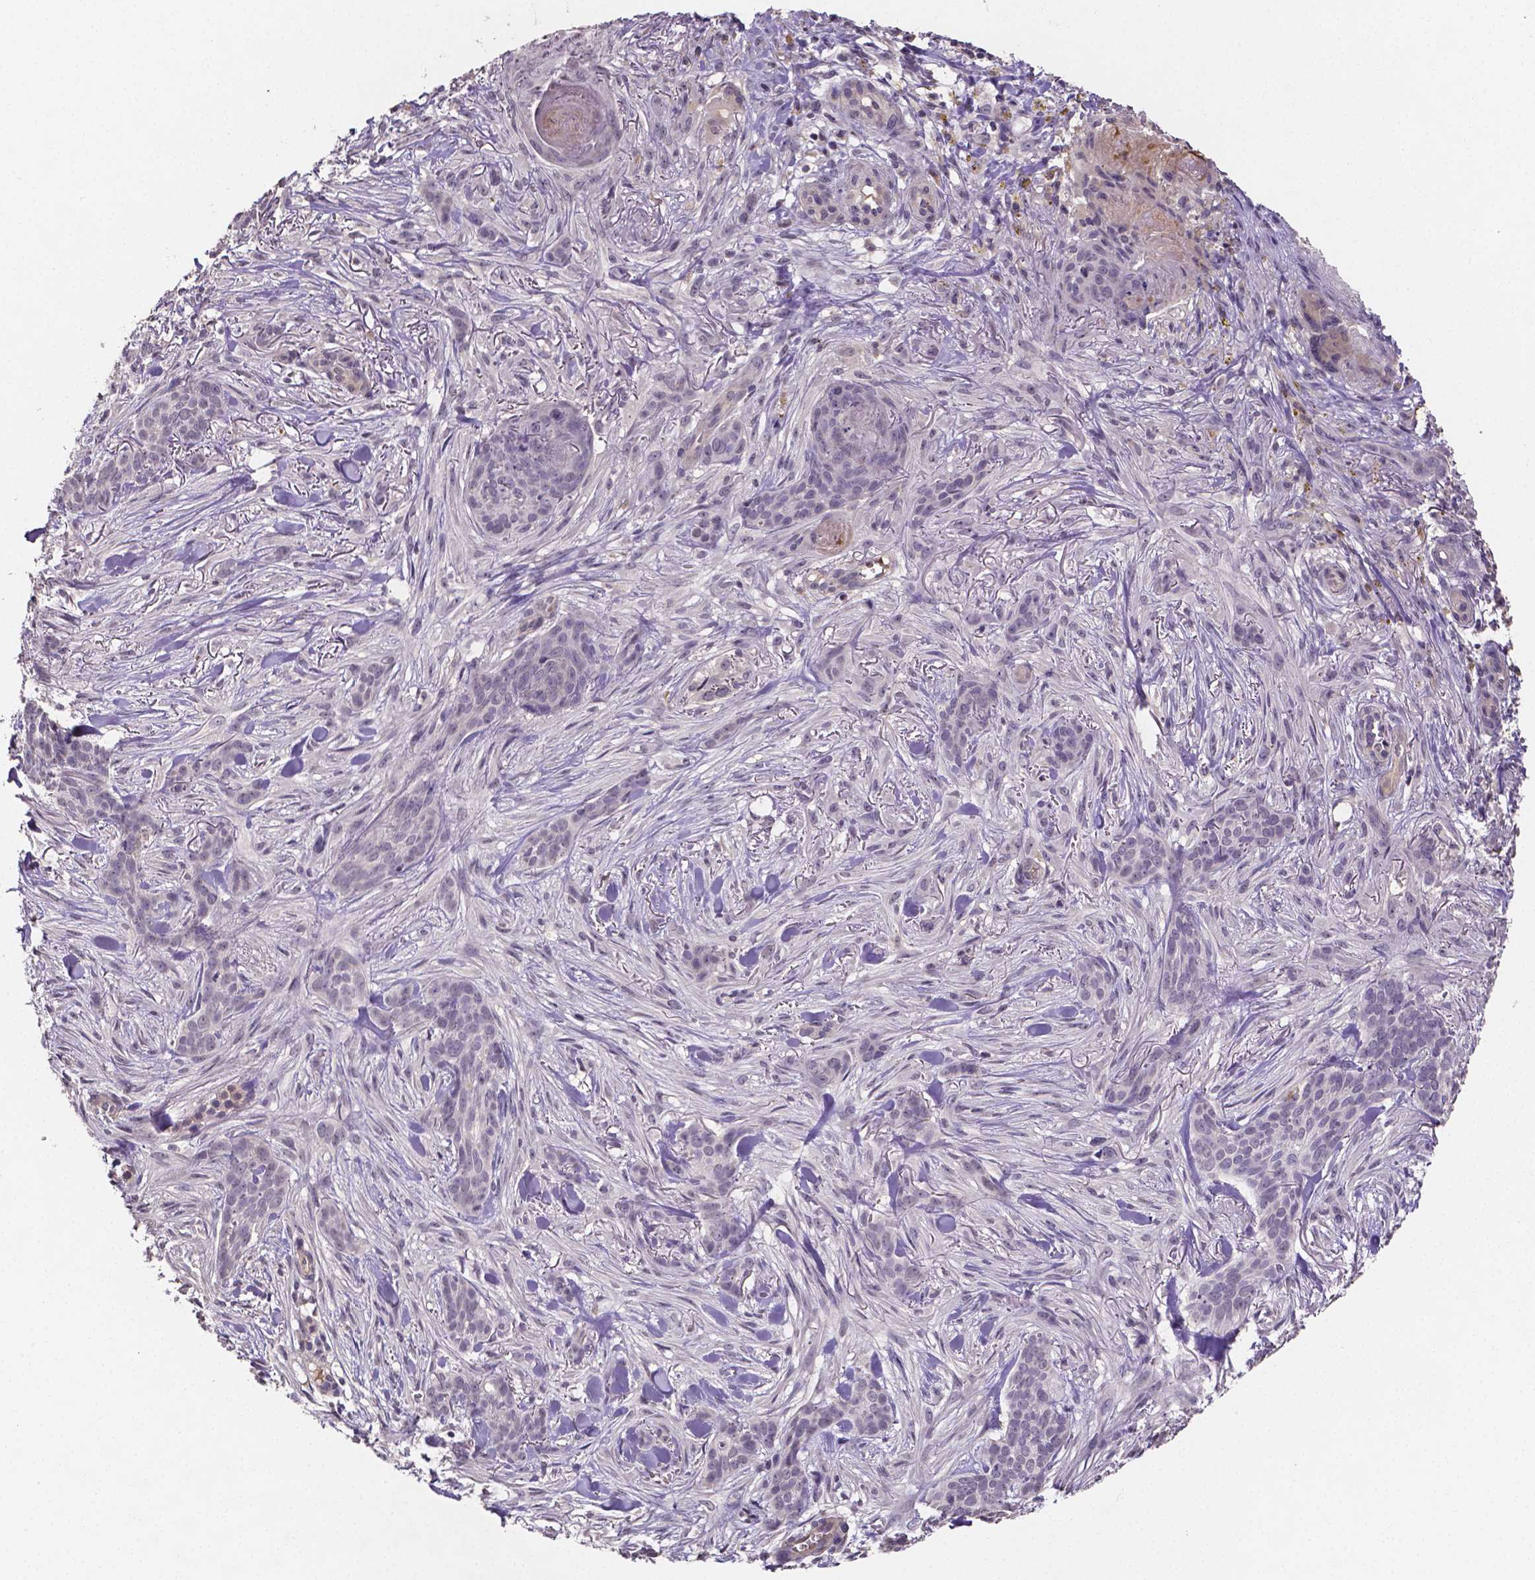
{"staining": {"intensity": "negative", "quantity": "none", "location": "none"}, "tissue": "skin cancer", "cell_type": "Tumor cells", "image_type": "cancer", "snomed": [{"axis": "morphology", "description": "Basal cell carcinoma"}, {"axis": "topography", "description": "Skin"}], "caption": "Immunohistochemistry micrograph of skin basal cell carcinoma stained for a protein (brown), which displays no expression in tumor cells.", "gene": "NRGN", "patient": {"sex": "female", "age": 61}}